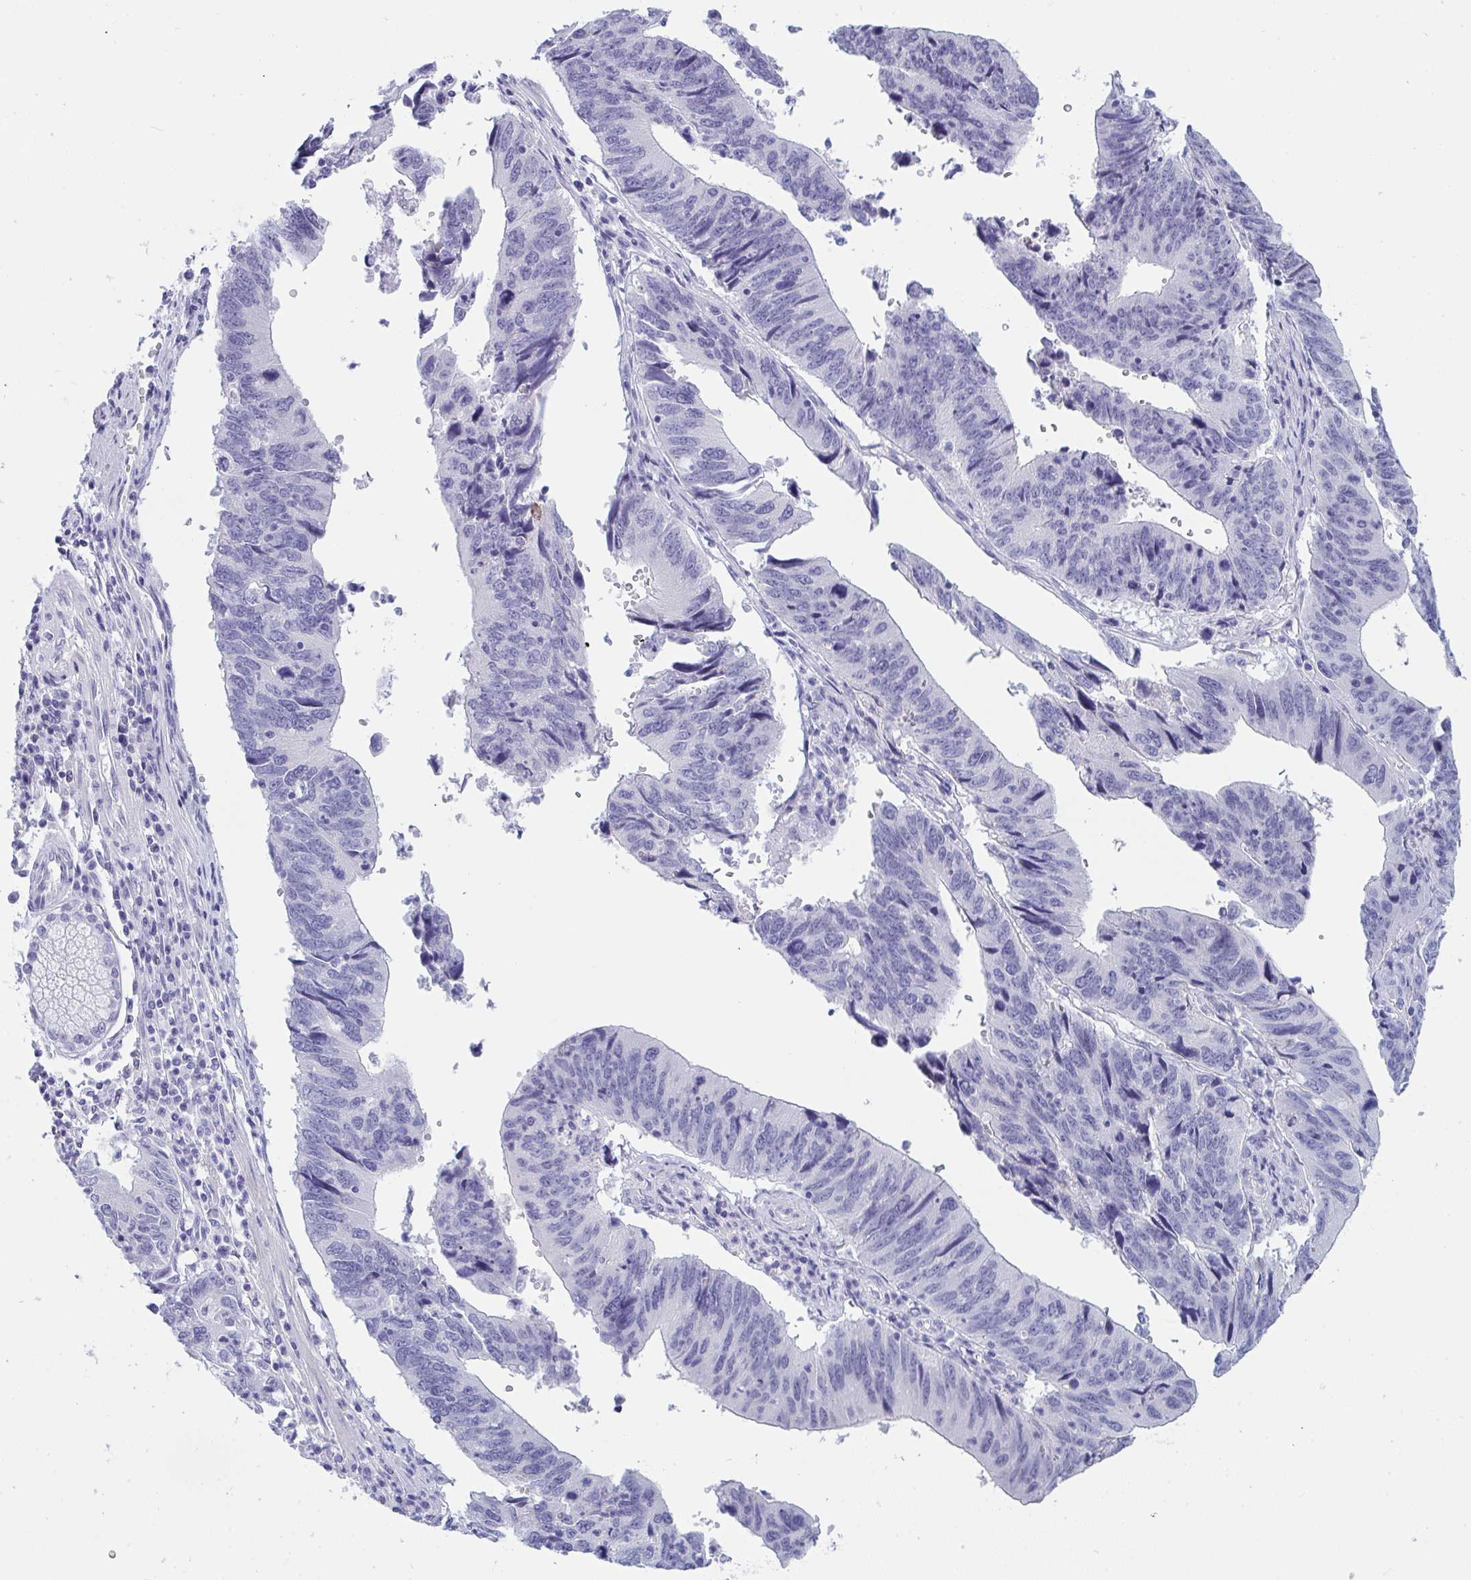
{"staining": {"intensity": "negative", "quantity": "none", "location": "none"}, "tissue": "stomach cancer", "cell_type": "Tumor cells", "image_type": "cancer", "snomed": [{"axis": "morphology", "description": "Adenocarcinoma, NOS"}, {"axis": "topography", "description": "Stomach"}], "caption": "This histopathology image is of adenocarcinoma (stomach) stained with immunohistochemistry to label a protein in brown with the nuclei are counter-stained blue. There is no staining in tumor cells.", "gene": "PRDM9", "patient": {"sex": "male", "age": 59}}